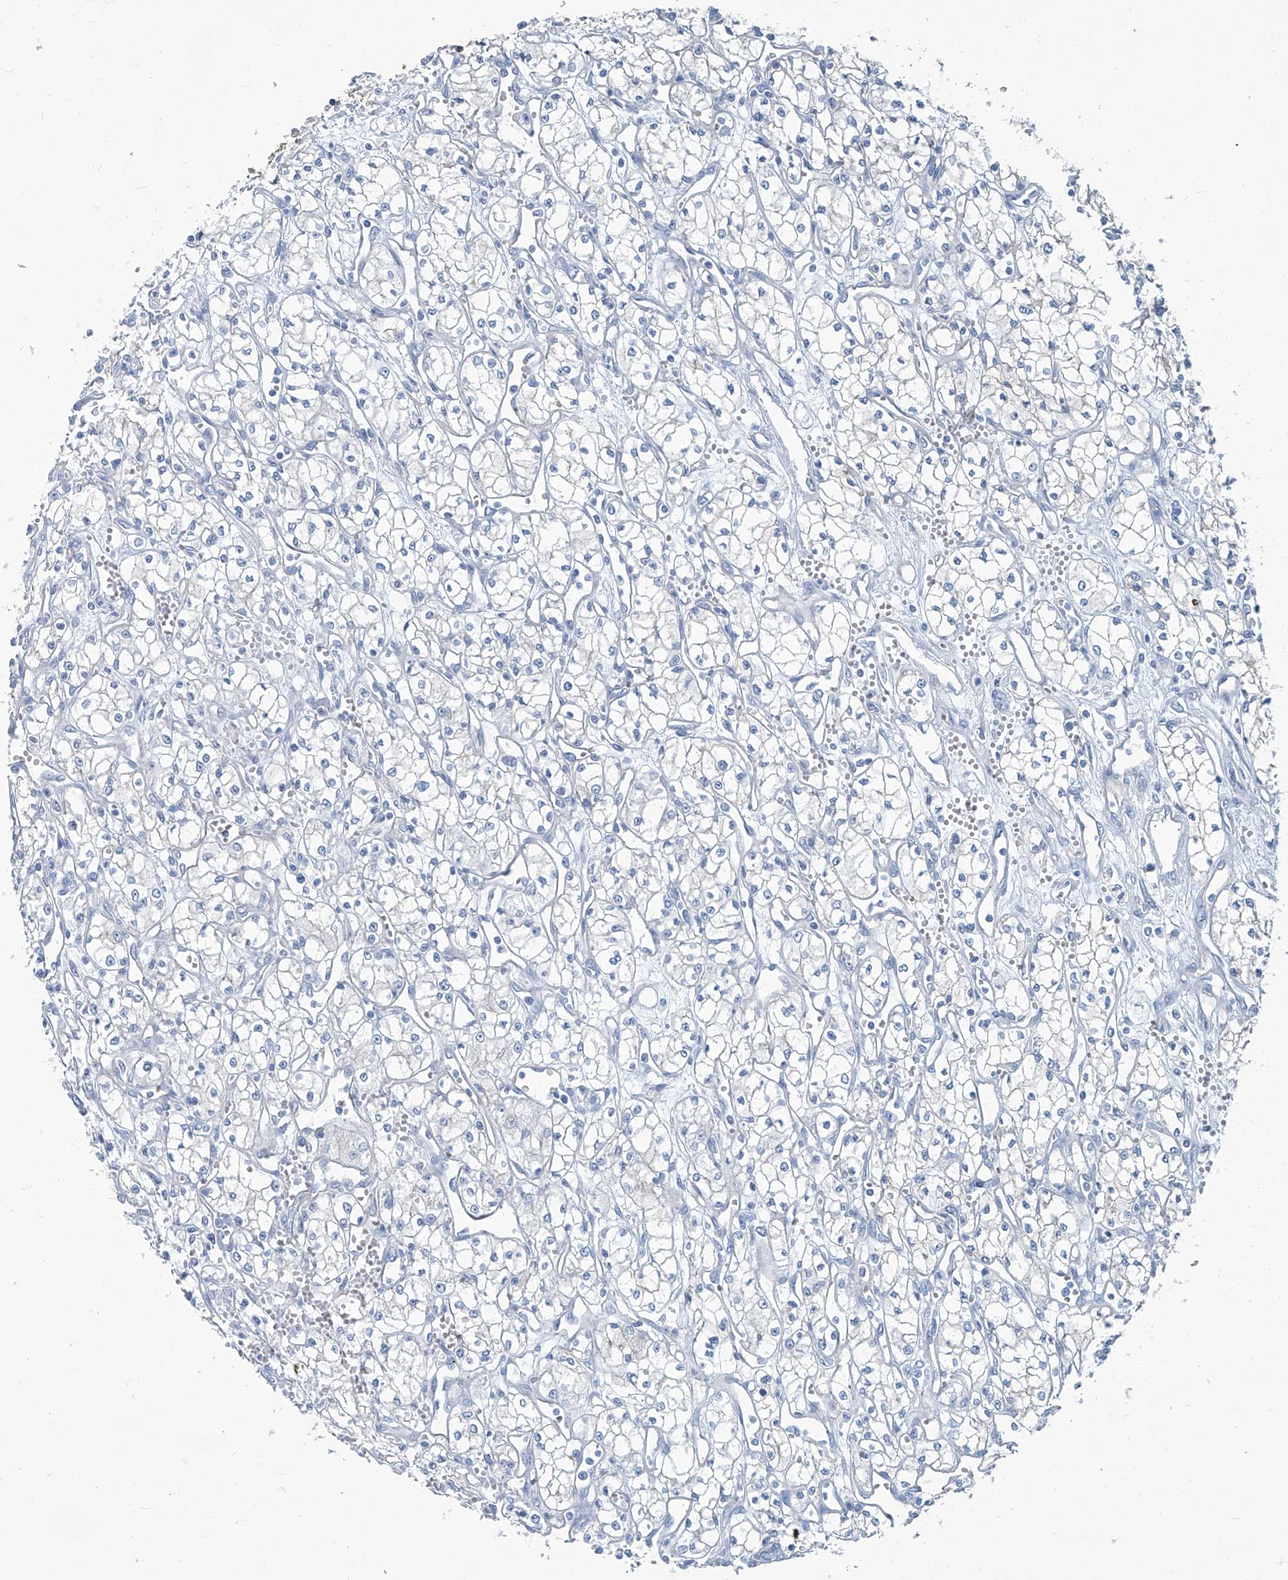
{"staining": {"intensity": "negative", "quantity": "none", "location": "none"}, "tissue": "renal cancer", "cell_type": "Tumor cells", "image_type": "cancer", "snomed": [{"axis": "morphology", "description": "Adenocarcinoma, NOS"}, {"axis": "topography", "description": "Kidney"}], "caption": "Image shows no protein staining in tumor cells of renal cancer (adenocarcinoma) tissue.", "gene": "PFKL", "patient": {"sex": "male", "age": 59}}